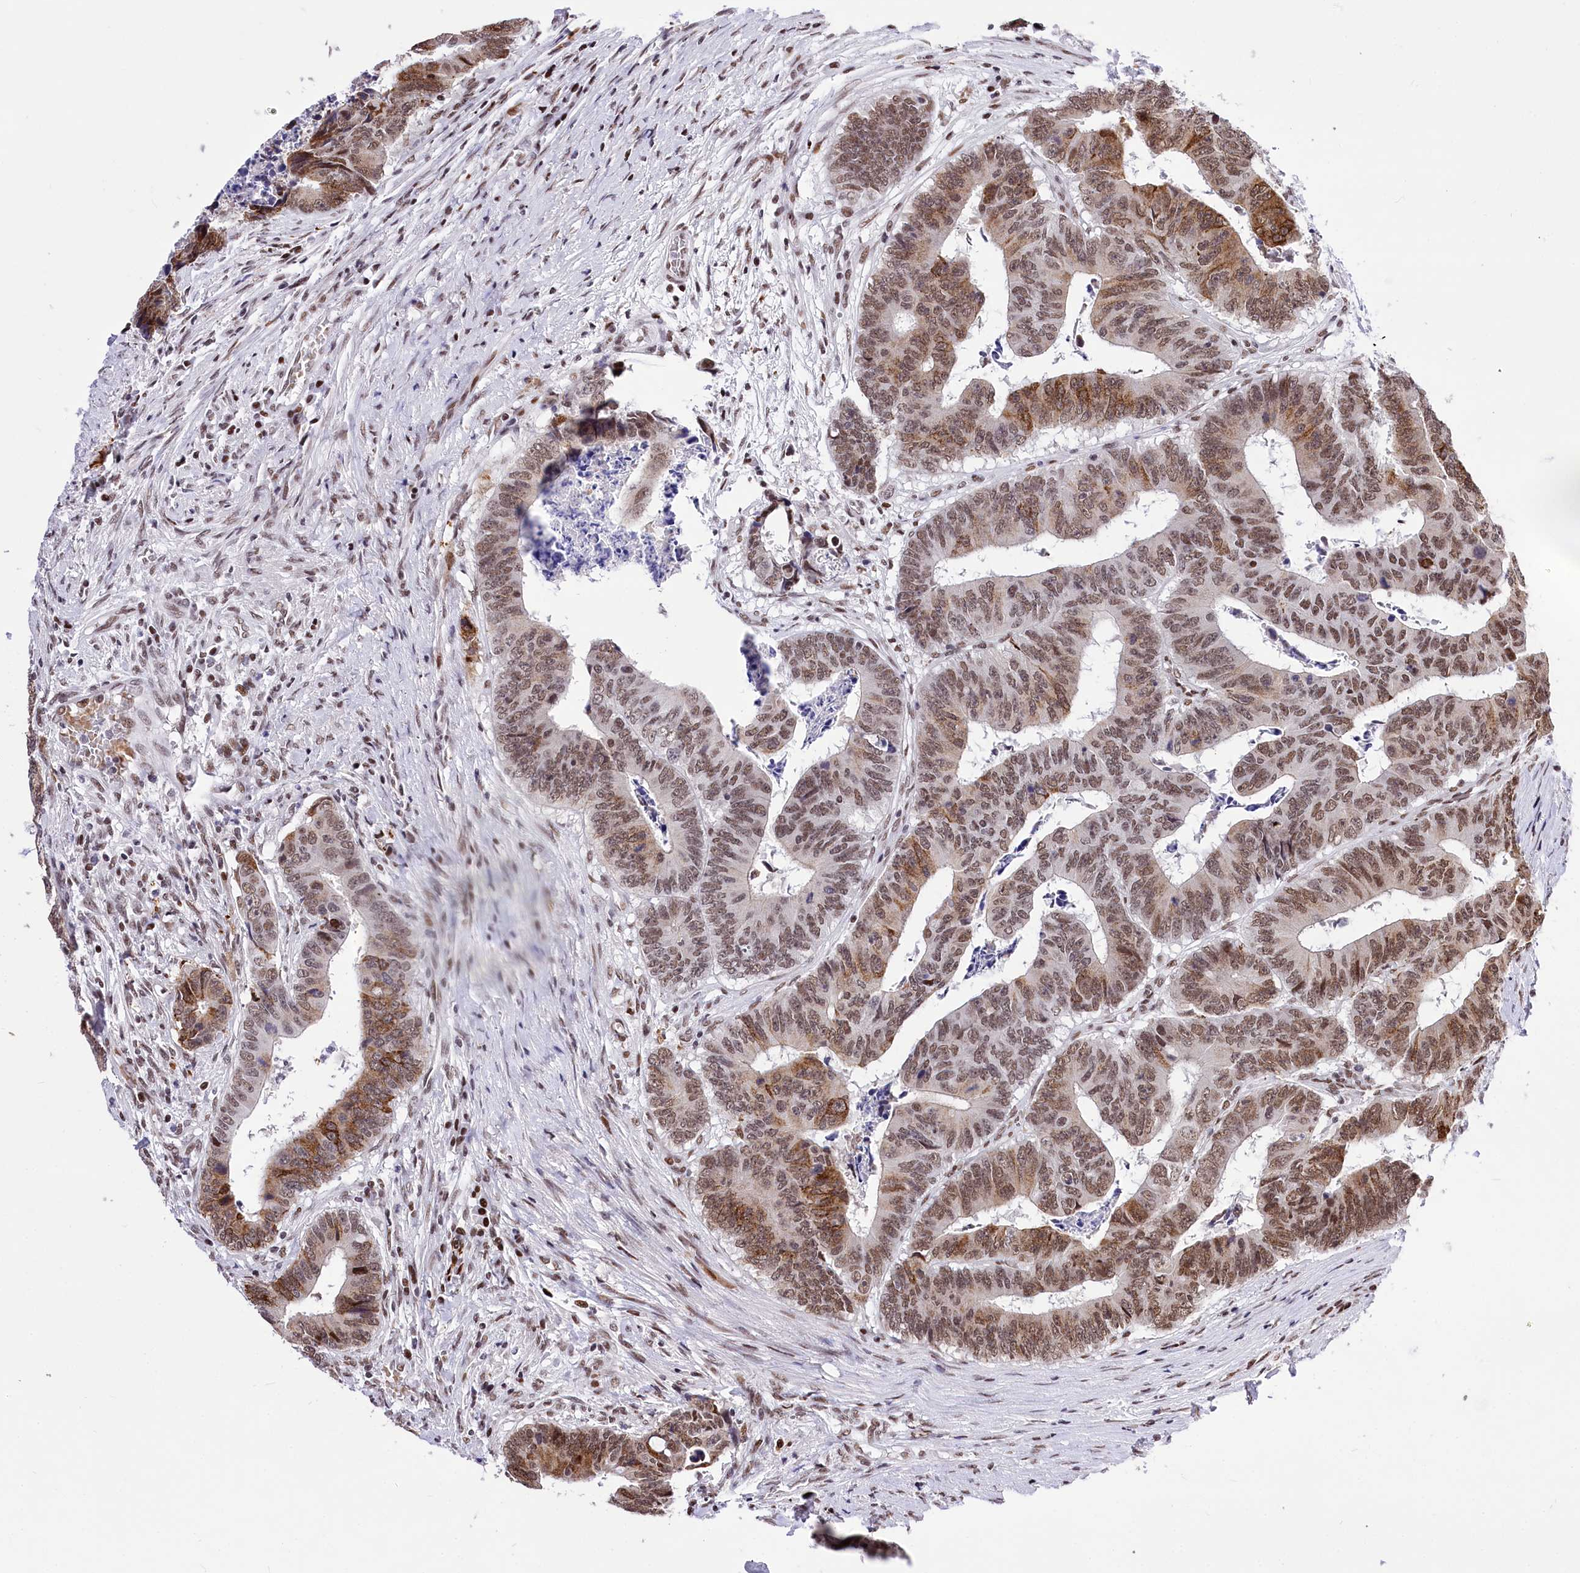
{"staining": {"intensity": "moderate", "quantity": ">75%", "location": "cytoplasmic/membranous,nuclear"}, "tissue": "colorectal cancer", "cell_type": "Tumor cells", "image_type": "cancer", "snomed": [{"axis": "morphology", "description": "Adenocarcinoma, NOS"}, {"axis": "topography", "description": "Rectum"}], "caption": "IHC of human colorectal adenocarcinoma exhibits medium levels of moderate cytoplasmic/membranous and nuclear expression in approximately >75% of tumor cells. The staining was performed using DAB, with brown indicating positive protein expression. Nuclei are stained blue with hematoxylin.", "gene": "POU4F3", "patient": {"sex": "male", "age": 84}}